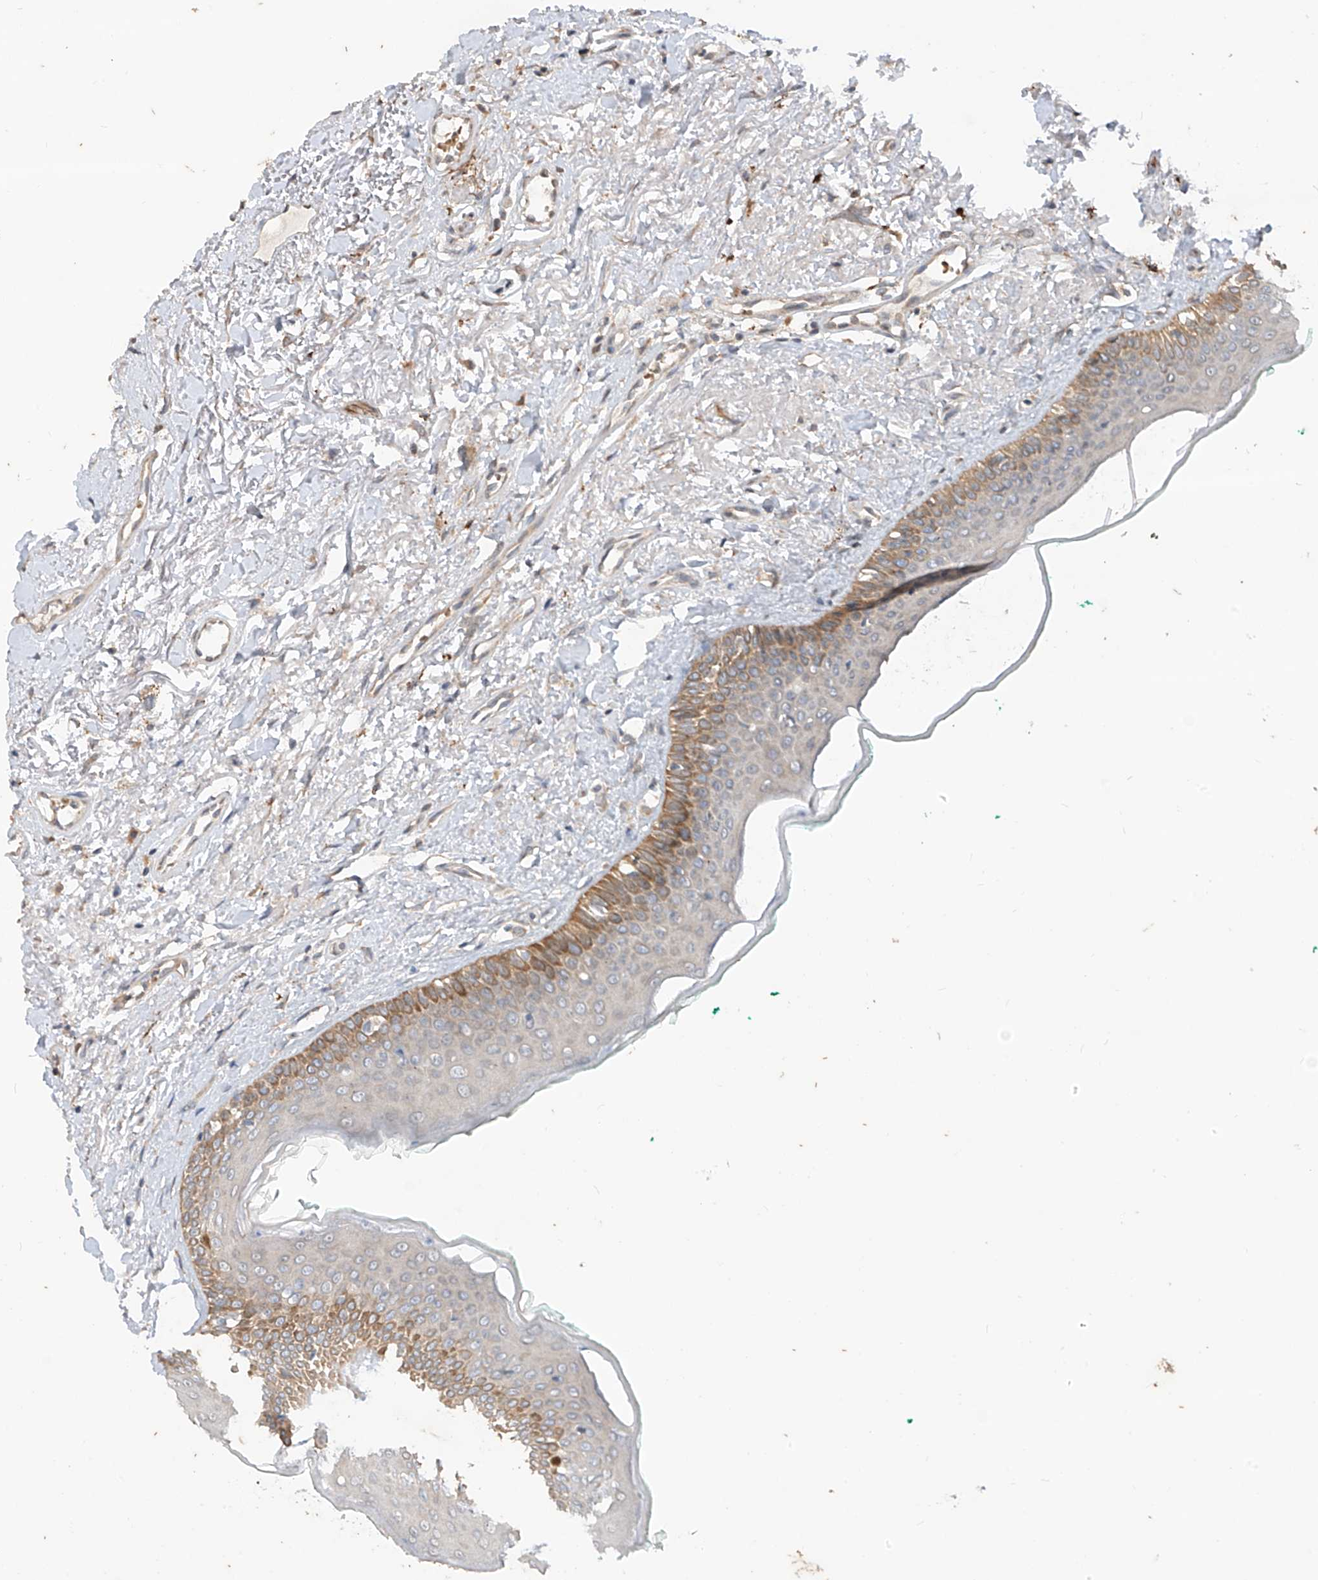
{"staining": {"intensity": "moderate", "quantity": "25%-75%", "location": "cytoplasmic/membranous"}, "tissue": "oral mucosa", "cell_type": "Squamous epithelial cells", "image_type": "normal", "snomed": [{"axis": "morphology", "description": "Normal tissue, NOS"}, {"axis": "topography", "description": "Oral tissue"}], "caption": "The micrograph shows staining of benign oral mucosa, revealing moderate cytoplasmic/membranous protein staining (brown color) within squamous epithelial cells.", "gene": "MTUS2", "patient": {"sex": "female", "age": 70}}